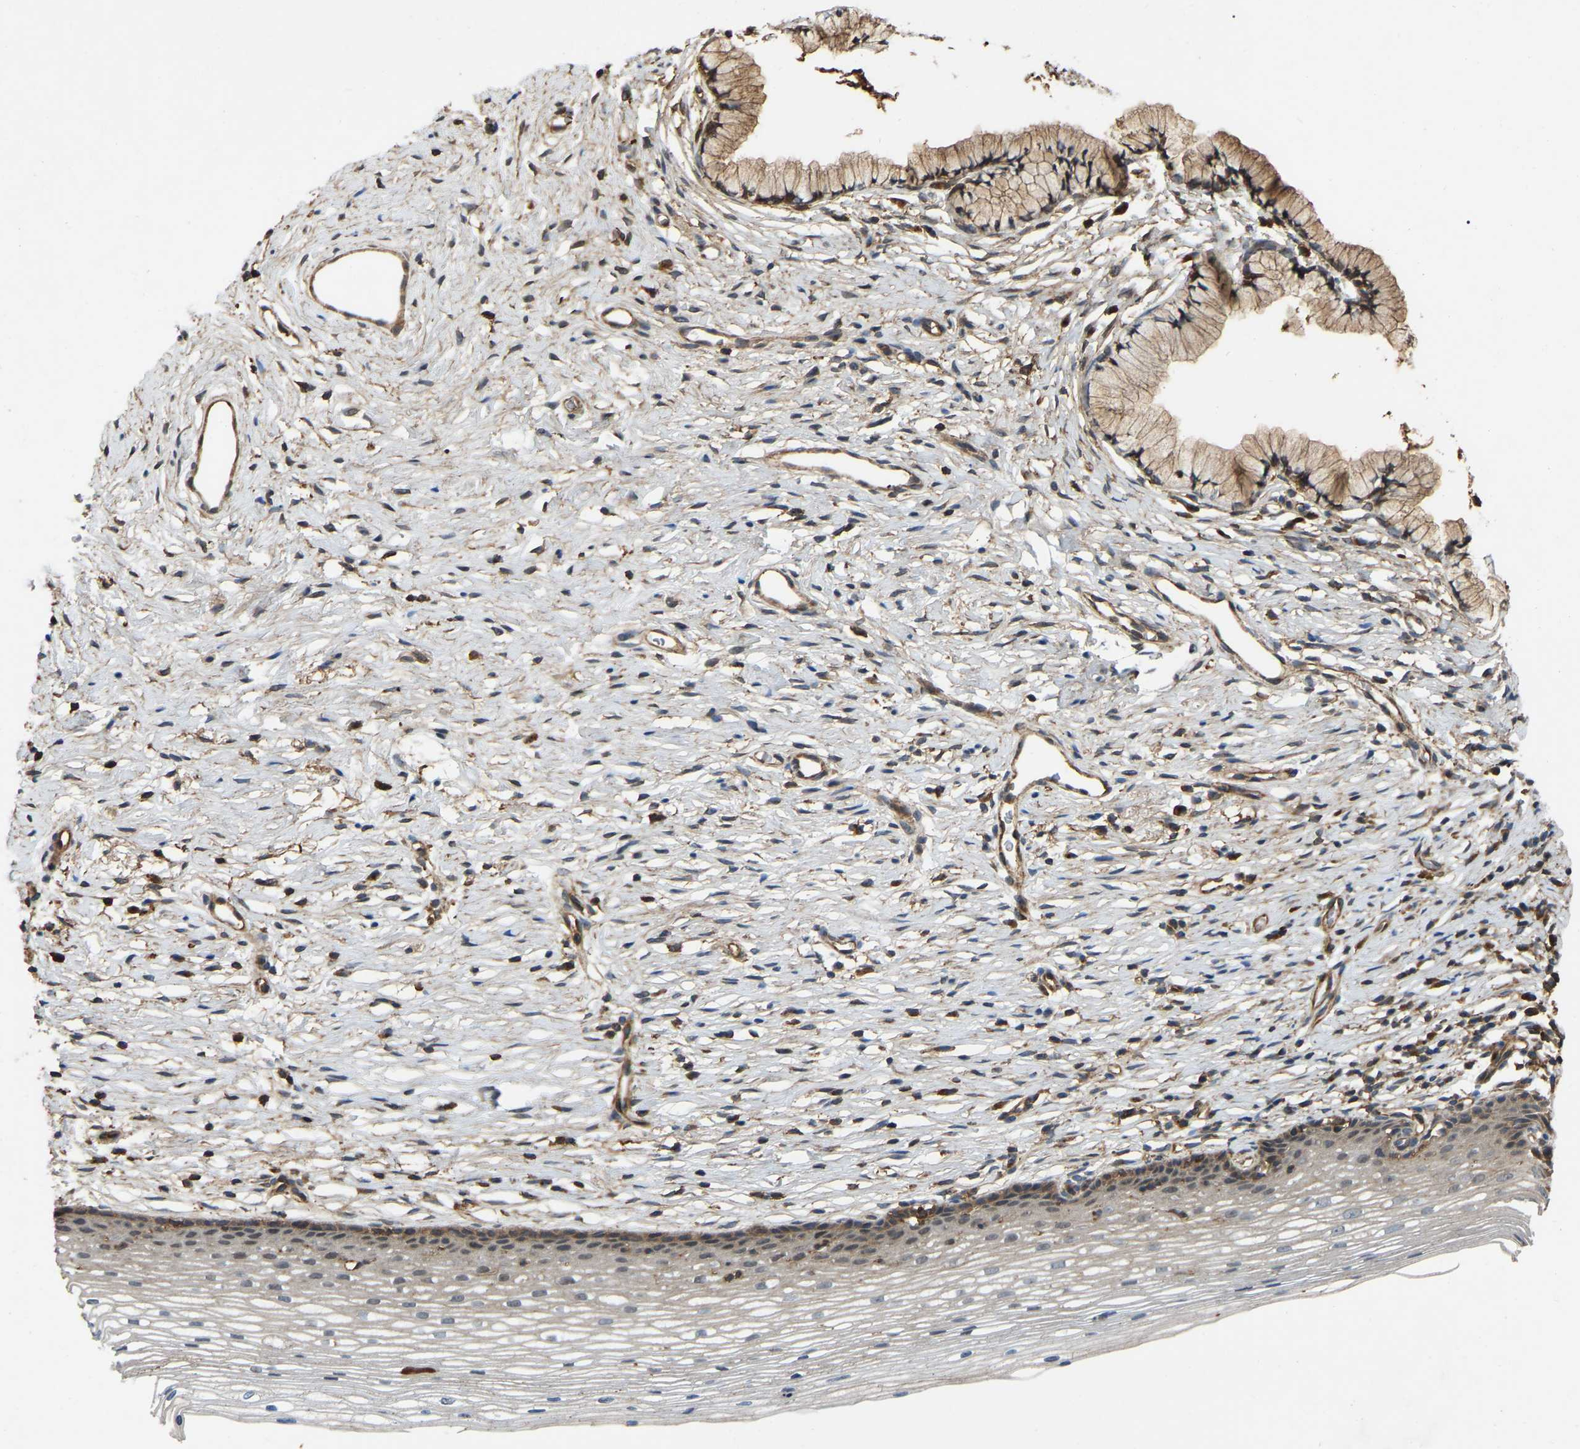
{"staining": {"intensity": "moderate", "quantity": ">75%", "location": "cytoplasmic/membranous"}, "tissue": "cervix", "cell_type": "Glandular cells", "image_type": "normal", "snomed": [{"axis": "morphology", "description": "Normal tissue, NOS"}, {"axis": "topography", "description": "Cervix"}], "caption": "Approximately >75% of glandular cells in benign cervix demonstrate moderate cytoplasmic/membranous protein positivity as visualized by brown immunohistochemical staining.", "gene": "SAMD9L", "patient": {"sex": "female", "age": 77}}